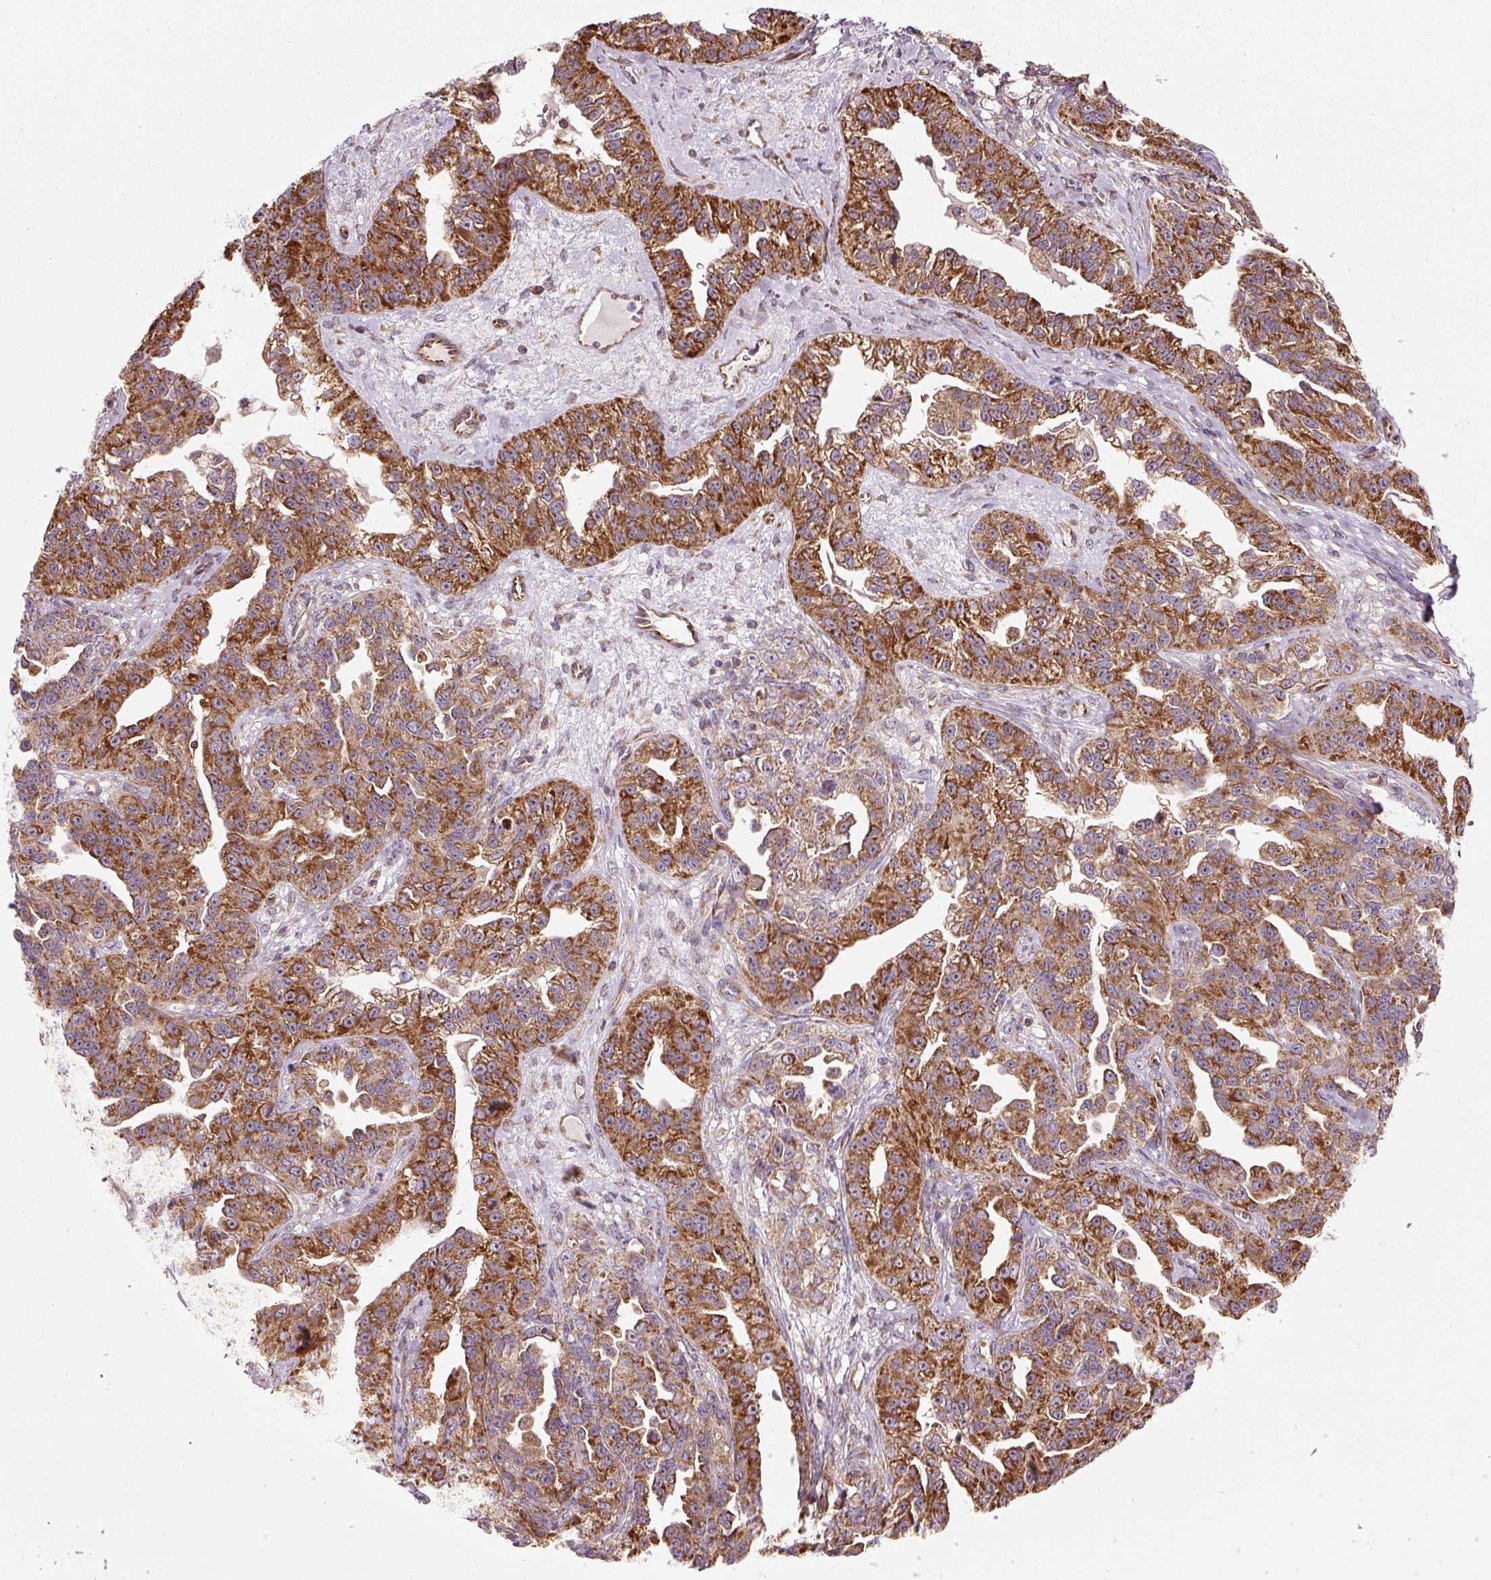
{"staining": {"intensity": "strong", "quantity": ">75%", "location": "cytoplasmic/membranous"}, "tissue": "ovarian cancer", "cell_type": "Tumor cells", "image_type": "cancer", "snomed": [{"axis": "morphology", "description": "Cystadenocarcinoma, serous, NOS"}, {"axis": "topography", "description": "Ovary"}], "caption": "Immunohistochemistry staining of ovarian cancer (serous cystadenocarcinoma), which shows high levels of strong cytoplasmic/membranous positivity in approximately >75% of tumor cells indicating strong cytoplasmic/membranous protein positivity. The staining was performed using DAB (brown) for protein detection and nuclei were counterstained in hematoxylin (blue).", "gene": "ISCU", "patient": {"sex": "female", "age": 75}}